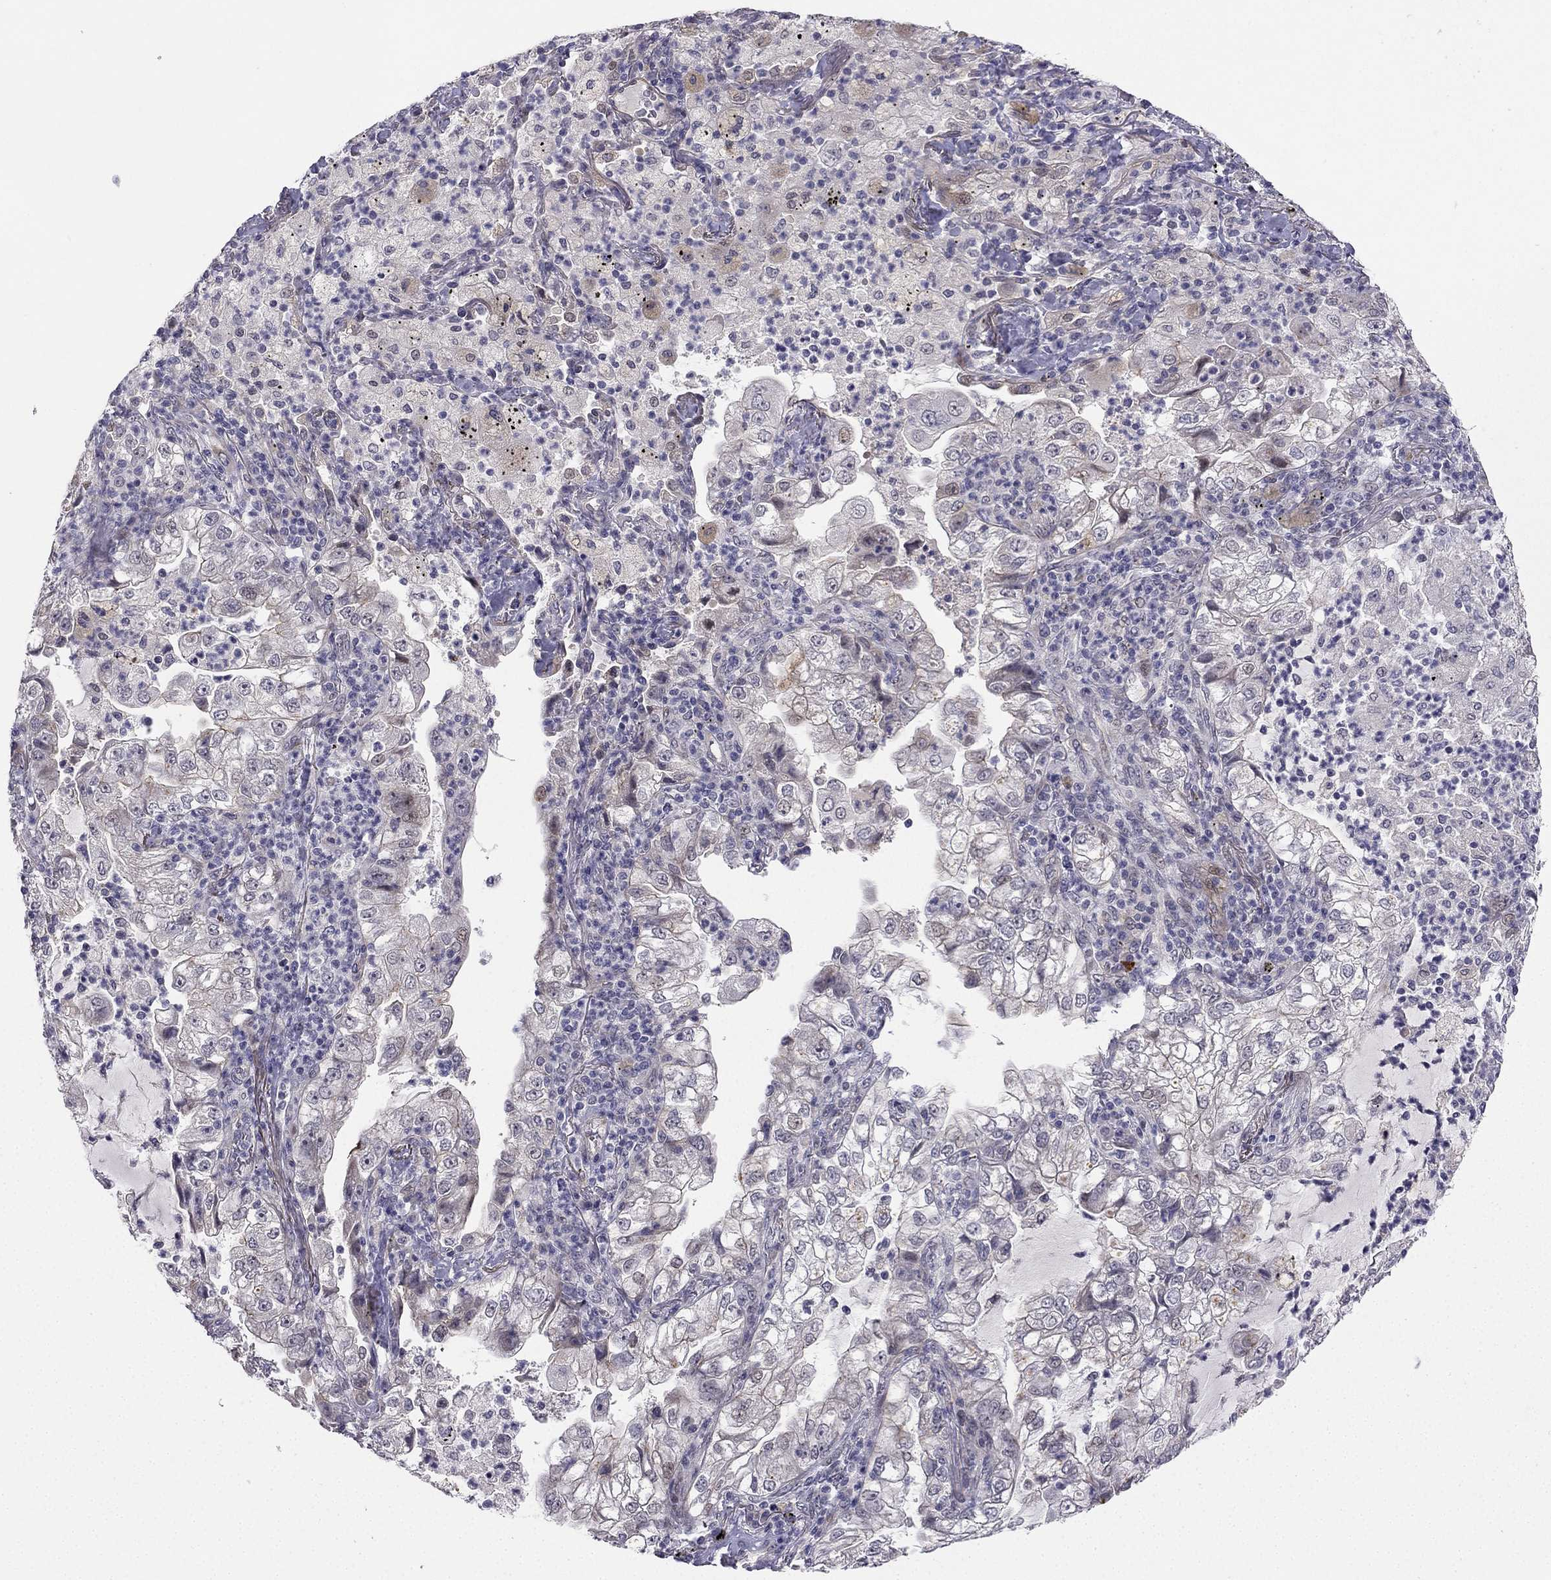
{"staining": {"intensity": "negative", "quantity": "none", "location": "none"}, "tissue": "lung cancer", "cell_type": "Tumor cells", "image_type": "cancer", "snomed": [{"axis": "morphology", "description": "Adenocarcinoma, NOS"}, {"axis": "topography", "description": "Lung"}], "caption": "Immunohistochemical staining of human lung cancer (adenocarcinoma) displays no significant staining in tumor cells. Brightfield microscopy of IHC stained with DAB (brown) and hematoxylin (blue), captured at high magnification.", "gene": "CHST8", "patient": {"sex": "female", "age": 73}}